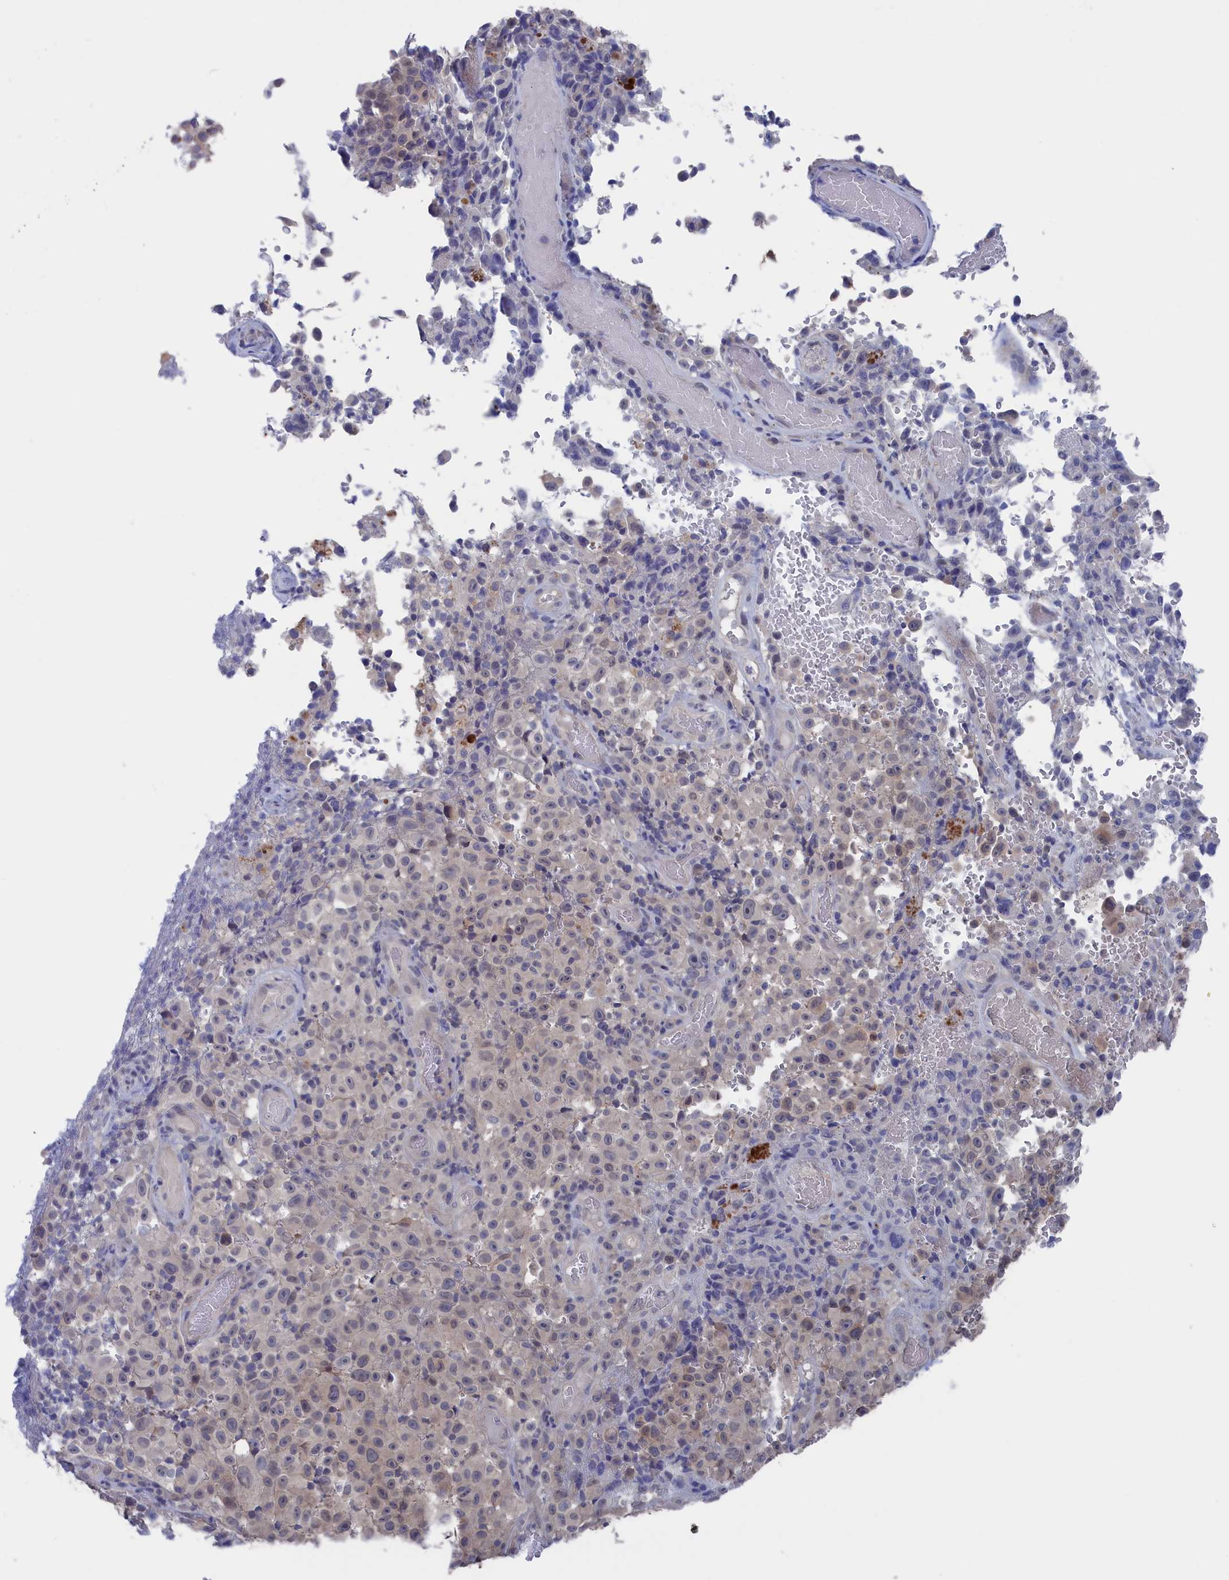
{"staining": {"intensity": "weak", "quantity": "<25%", "location": "cytoplasmic/membranous"}, "tissue": "melanoma", "cell_type": "Tumor cells", "image_type": "cancer", "snomed": [{"axis": "morphology", "description": "Malignant melanoma, NOS"}, {"axis": "topography", "description": "Skin"}], "caption": "Melanoma was stained to show a protein in brown. There is no significant staining in tumor cells. Brightfield microscopy of immunohistochemistry (IHC) stained with DAB (brown) and hematoxylin (blue), captured at high magnification.", "gene": "NUTF2", "patient": {"sex": "female", "age": 82}}